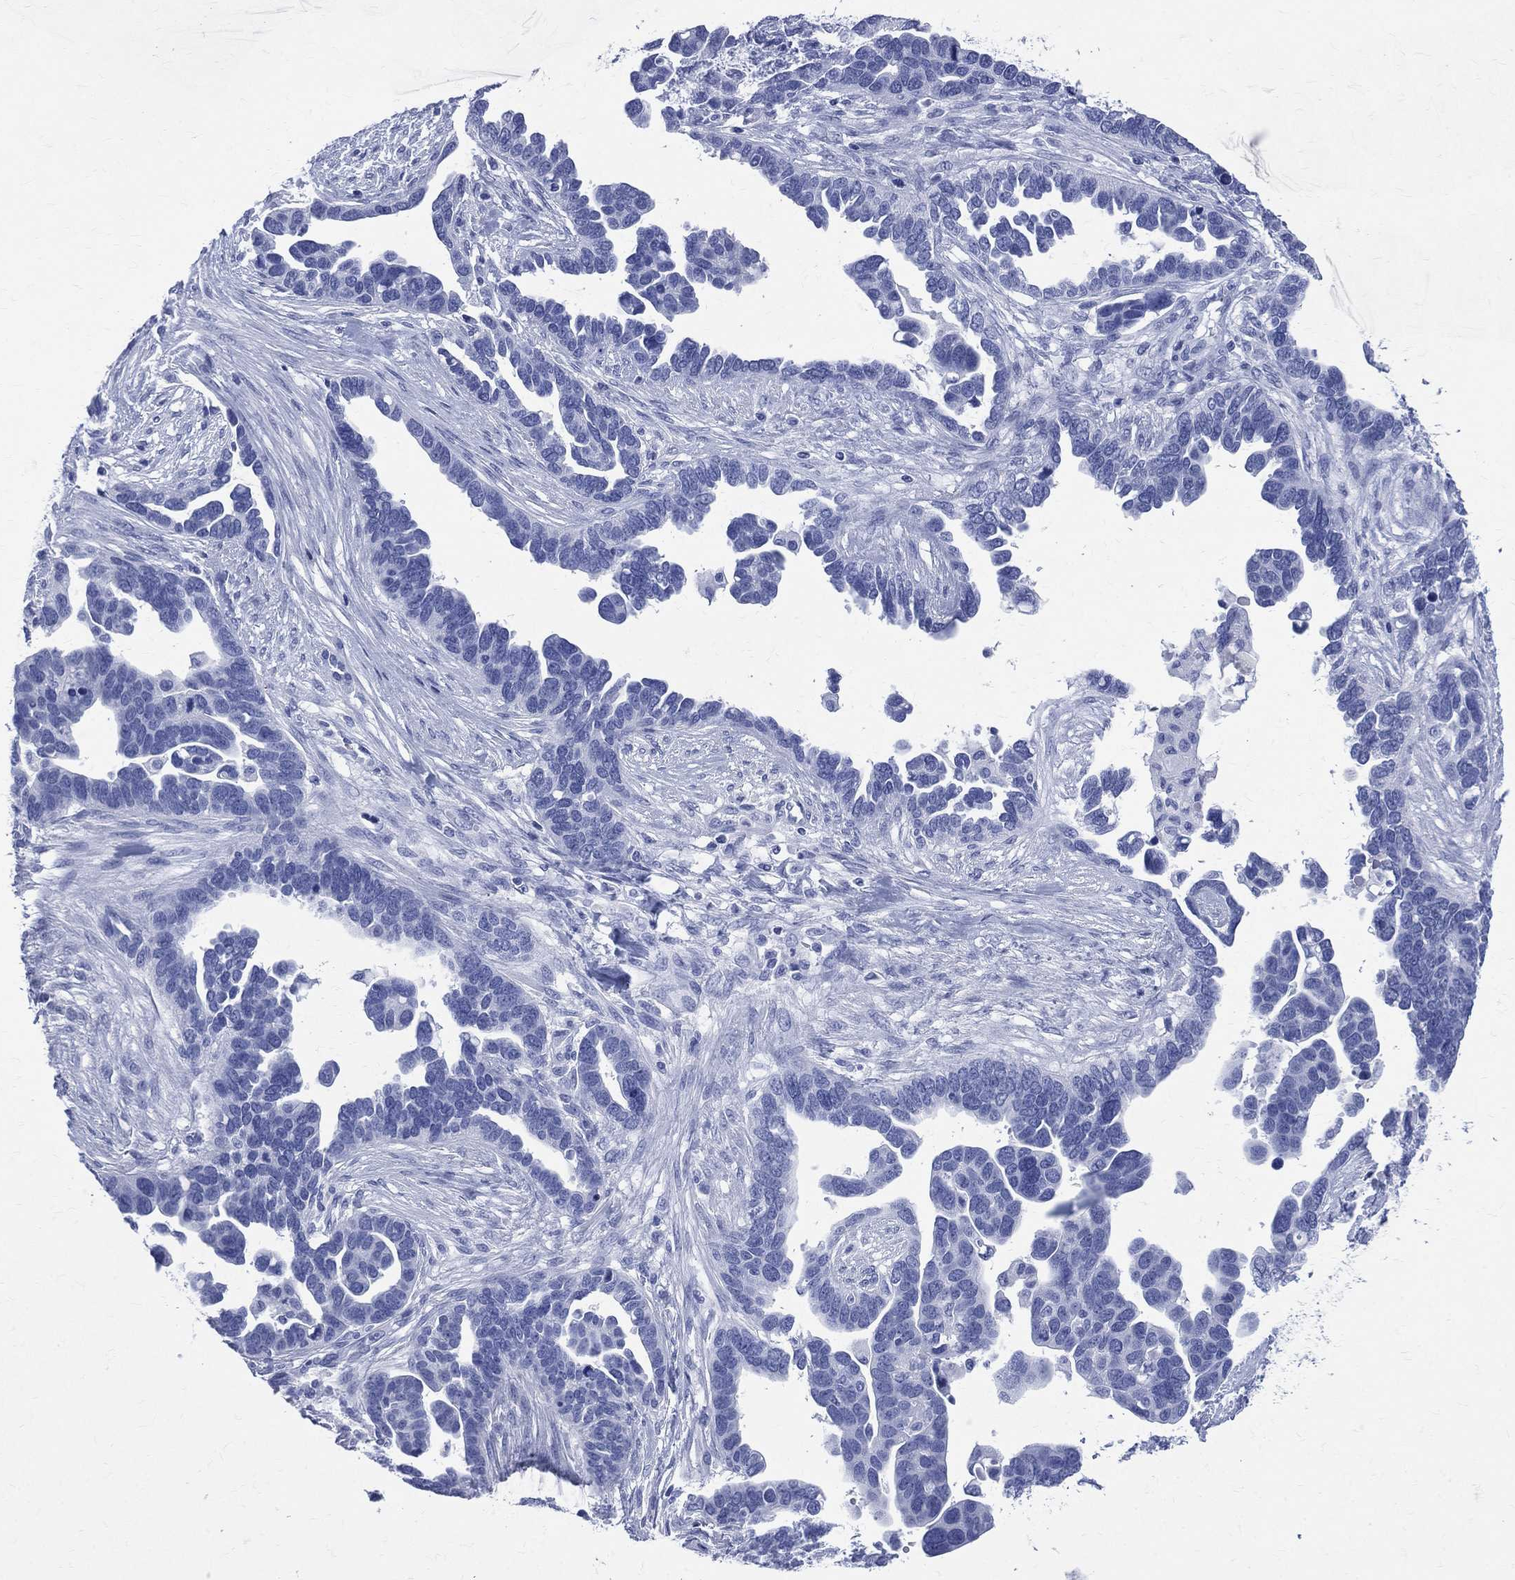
{"staining": {"intensity": "negative", "quantity": "none", "location": "none"}, "tissue": "ovarian cancer", "cell_type": "Tumor cells", "image_type": "cancer", "snomed": [{"axis": "morphology", "description": "Cystadenocarcinoma, serous, NOS"}, {"axis": "topography", "description": "Ovary"}], "caption": "A photomicrograph of human serous cystadenocarcinoma (ovarian) is negative for staining in tumor cells. (DAB IHC with hematoxylin counter stain).", "gene": "SYP", "patient": {"sex": "female", "age": 54}}